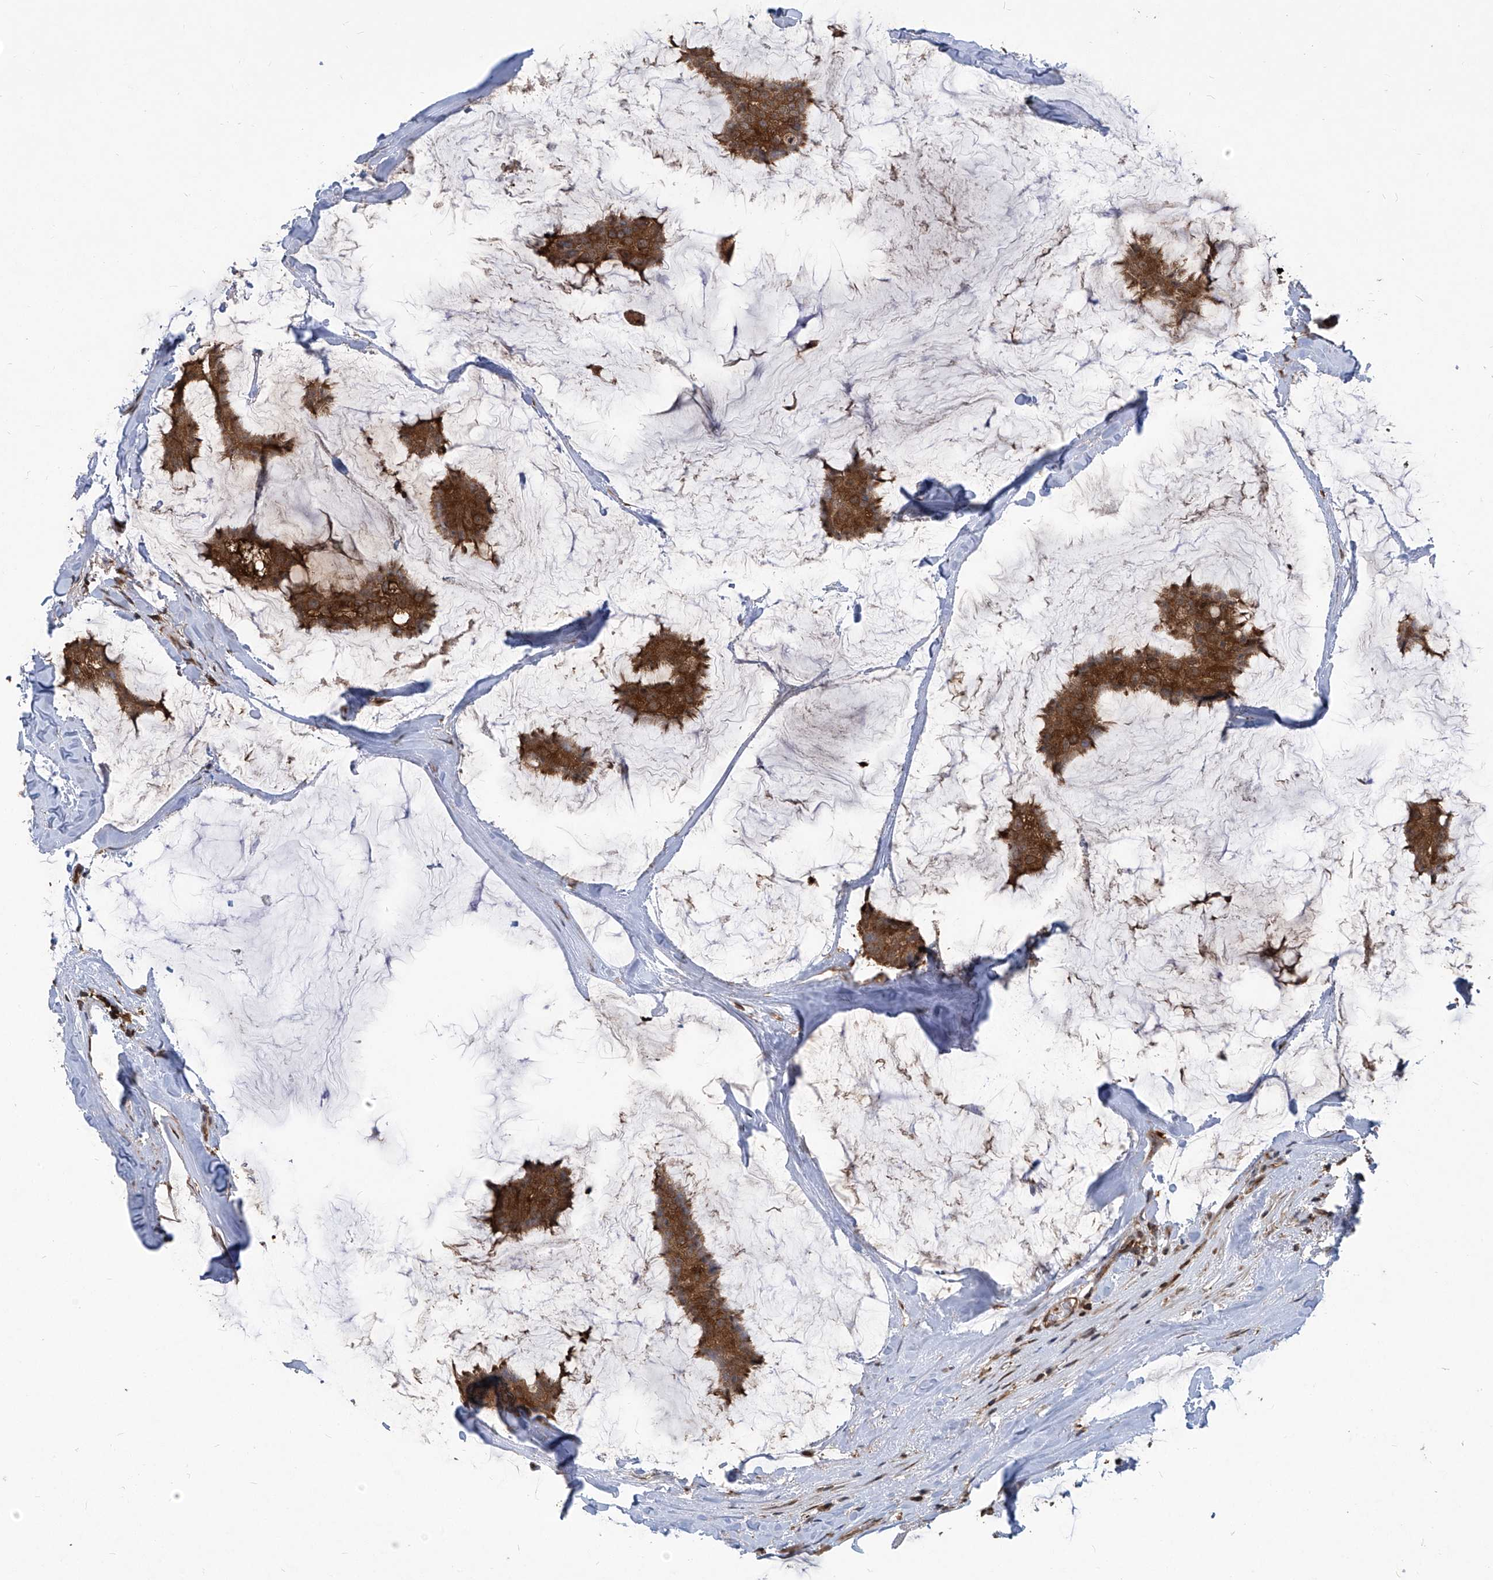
{"staining": {"intensity": "moderate", "quantity": ">75%", "location": "cytoplasmic/membranous"}, "tissue": "breast cancer", "cell_type": "Tumor cells", "image_type": "cancer", "snomed": [{"axis": "morphology", "description": "Duct carcinoma"}, {"axis": "topography", "description": "Breast"}], "caption": "There is medium levels of moderate cytoplasmic/membranous positivity in tumor cells of breast cancer (invasive ductal carcinoma), as demonstrated by immunohistochemical staining (brown color).", "gene": "PSMB1", "patient": {"sex": "female", "age": 93}}